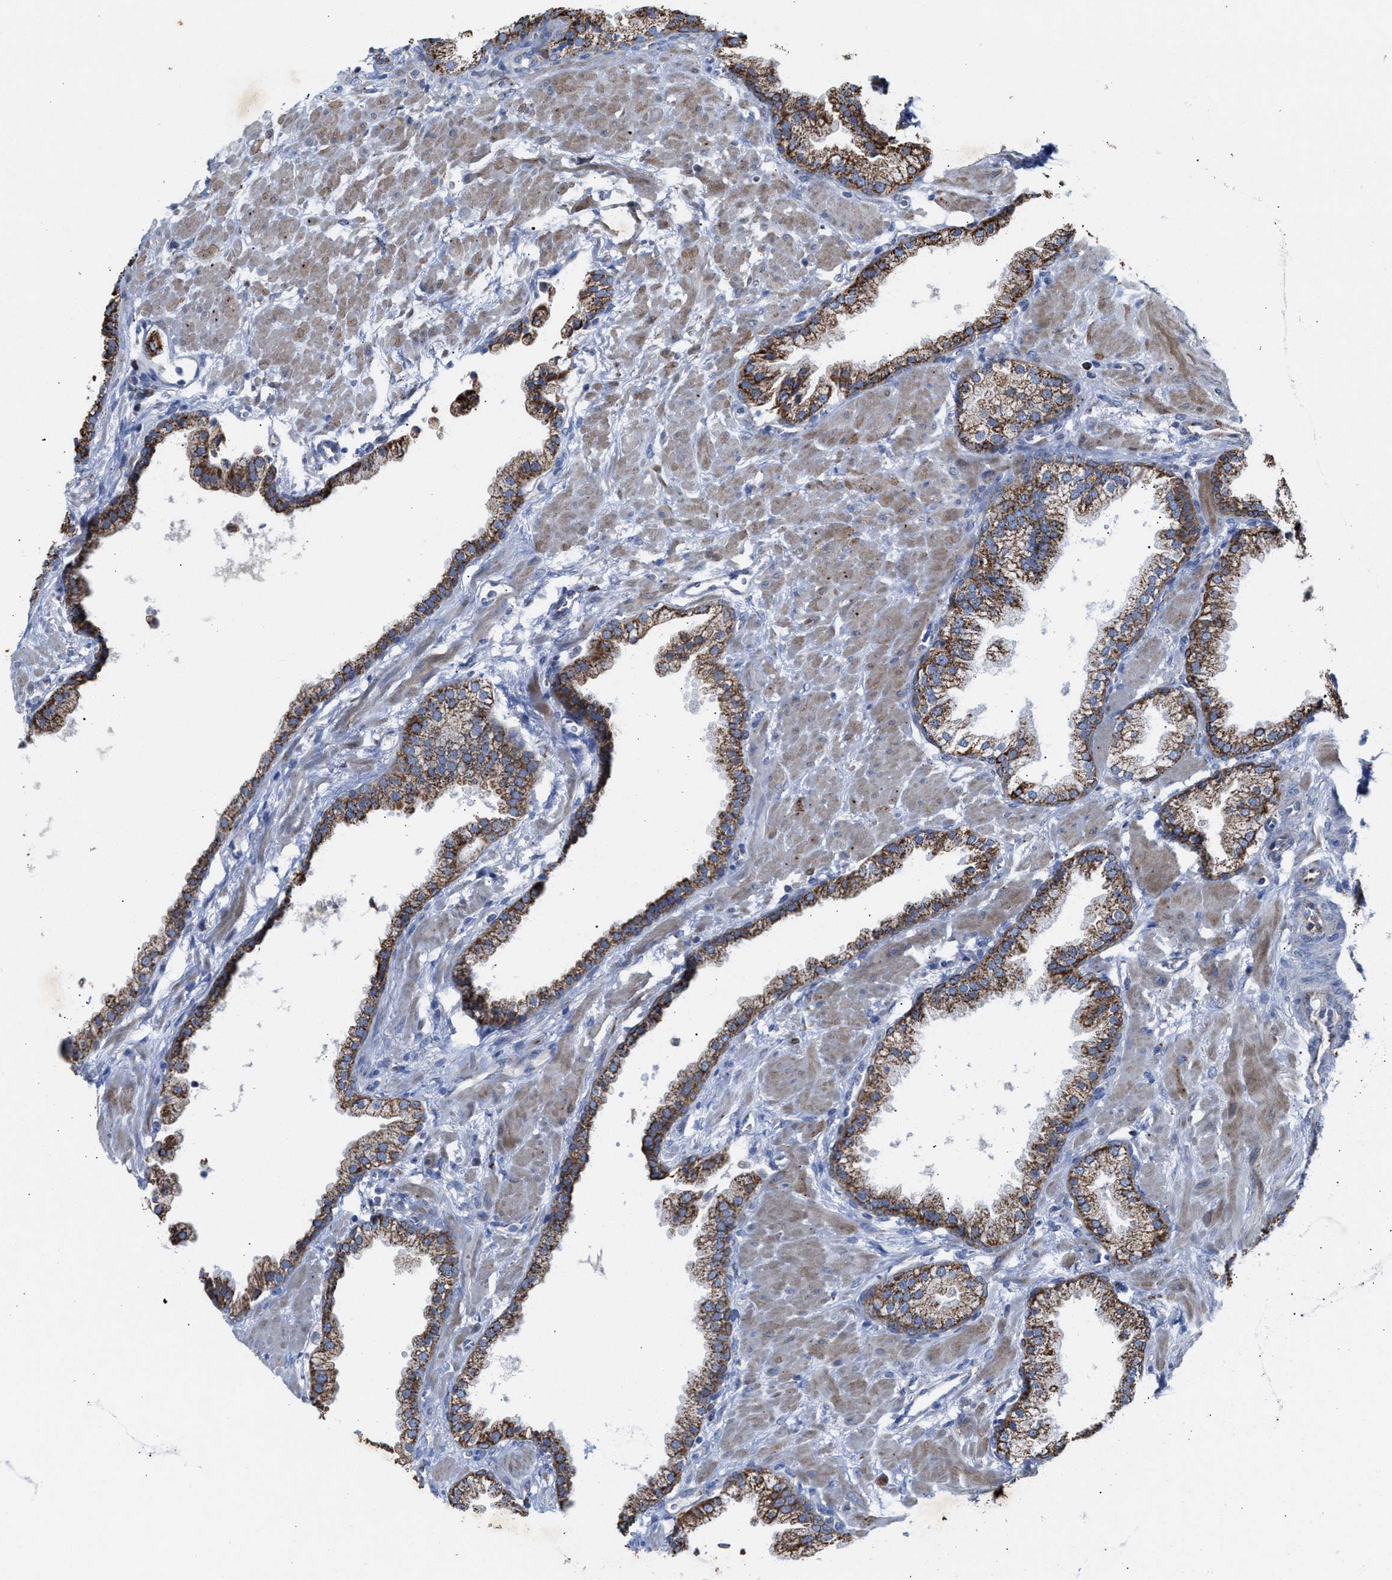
{"staining": {"intensity": "moderate", "quantity": ">75%", "location": "cytoplasmic/membranous"}, "tissue": "prostate cancer", "cell_type": "Tumor cells", "image_type": "cancer", "snomed": [{"axis": "morphology", "description": "Adenocarcinoma, Low grade"}, {"axis": "topography", "description": "Prostate"}], "caption": "Approximately >75% of tumor cells in human prostate low-grade adenocarcinoma show moderate cytoplasmic/membranous protein positivity as visualized by brown immunohistochemical staining.", "gene": "JAG1", "patient": {"sex": "male", "age": 71}}